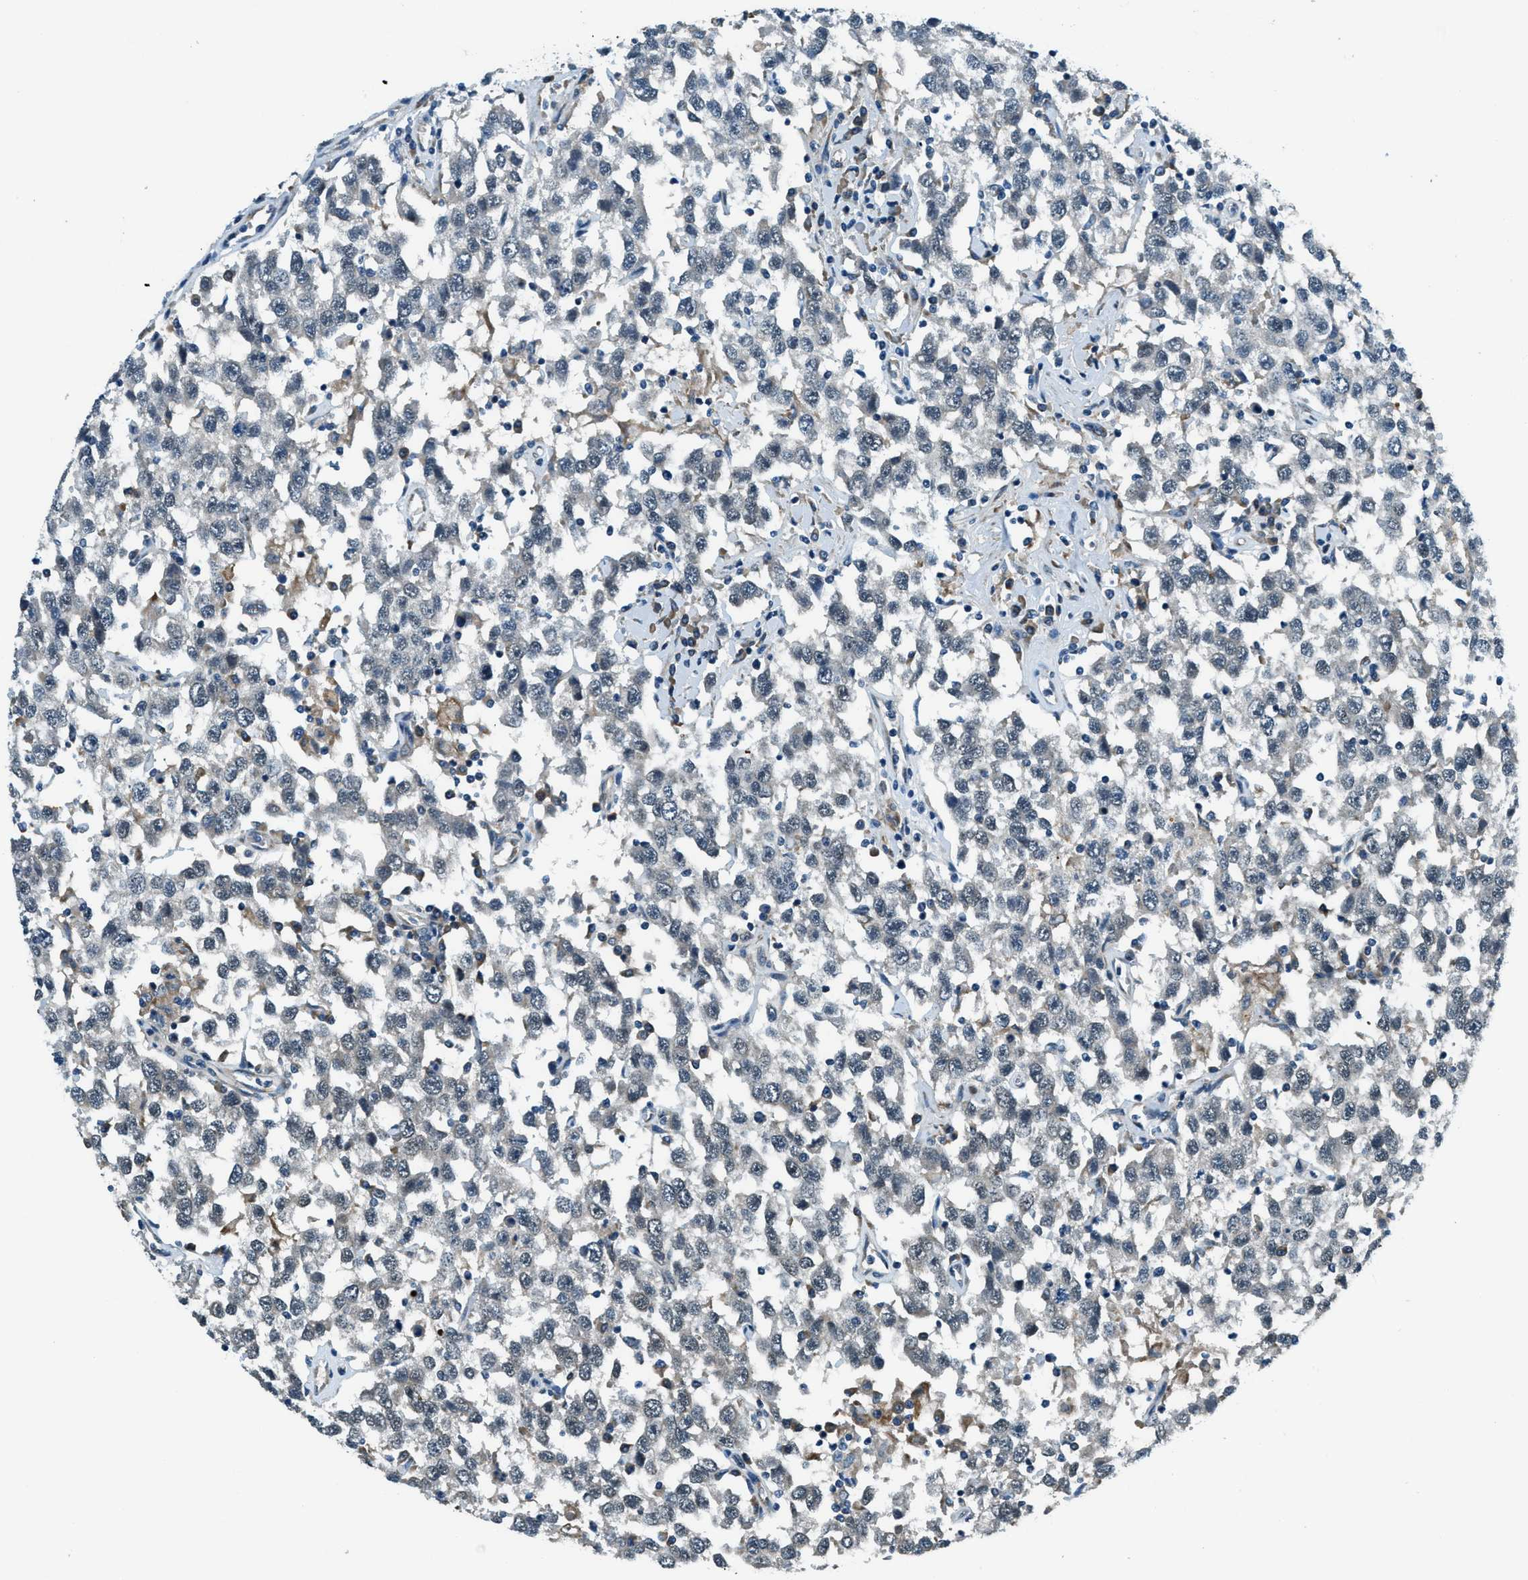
{"staining": {"intensity": "negative", "quantity": "none", "location": "none"}, "tissue": "testis cancer", "cell_type": "Tumor cells", "image_type": "cancer", "snomed": [{"axis": "morphology", "description": "Seminoma, NOS"}, {"axis": "topography", "description": "Testis"}], "caption": "Photomicrograph shows no significant protein staining in tumor cells of seminoma (testis).", "gene": "GINM1", "patient": {"sex": "male", "age": 41}}